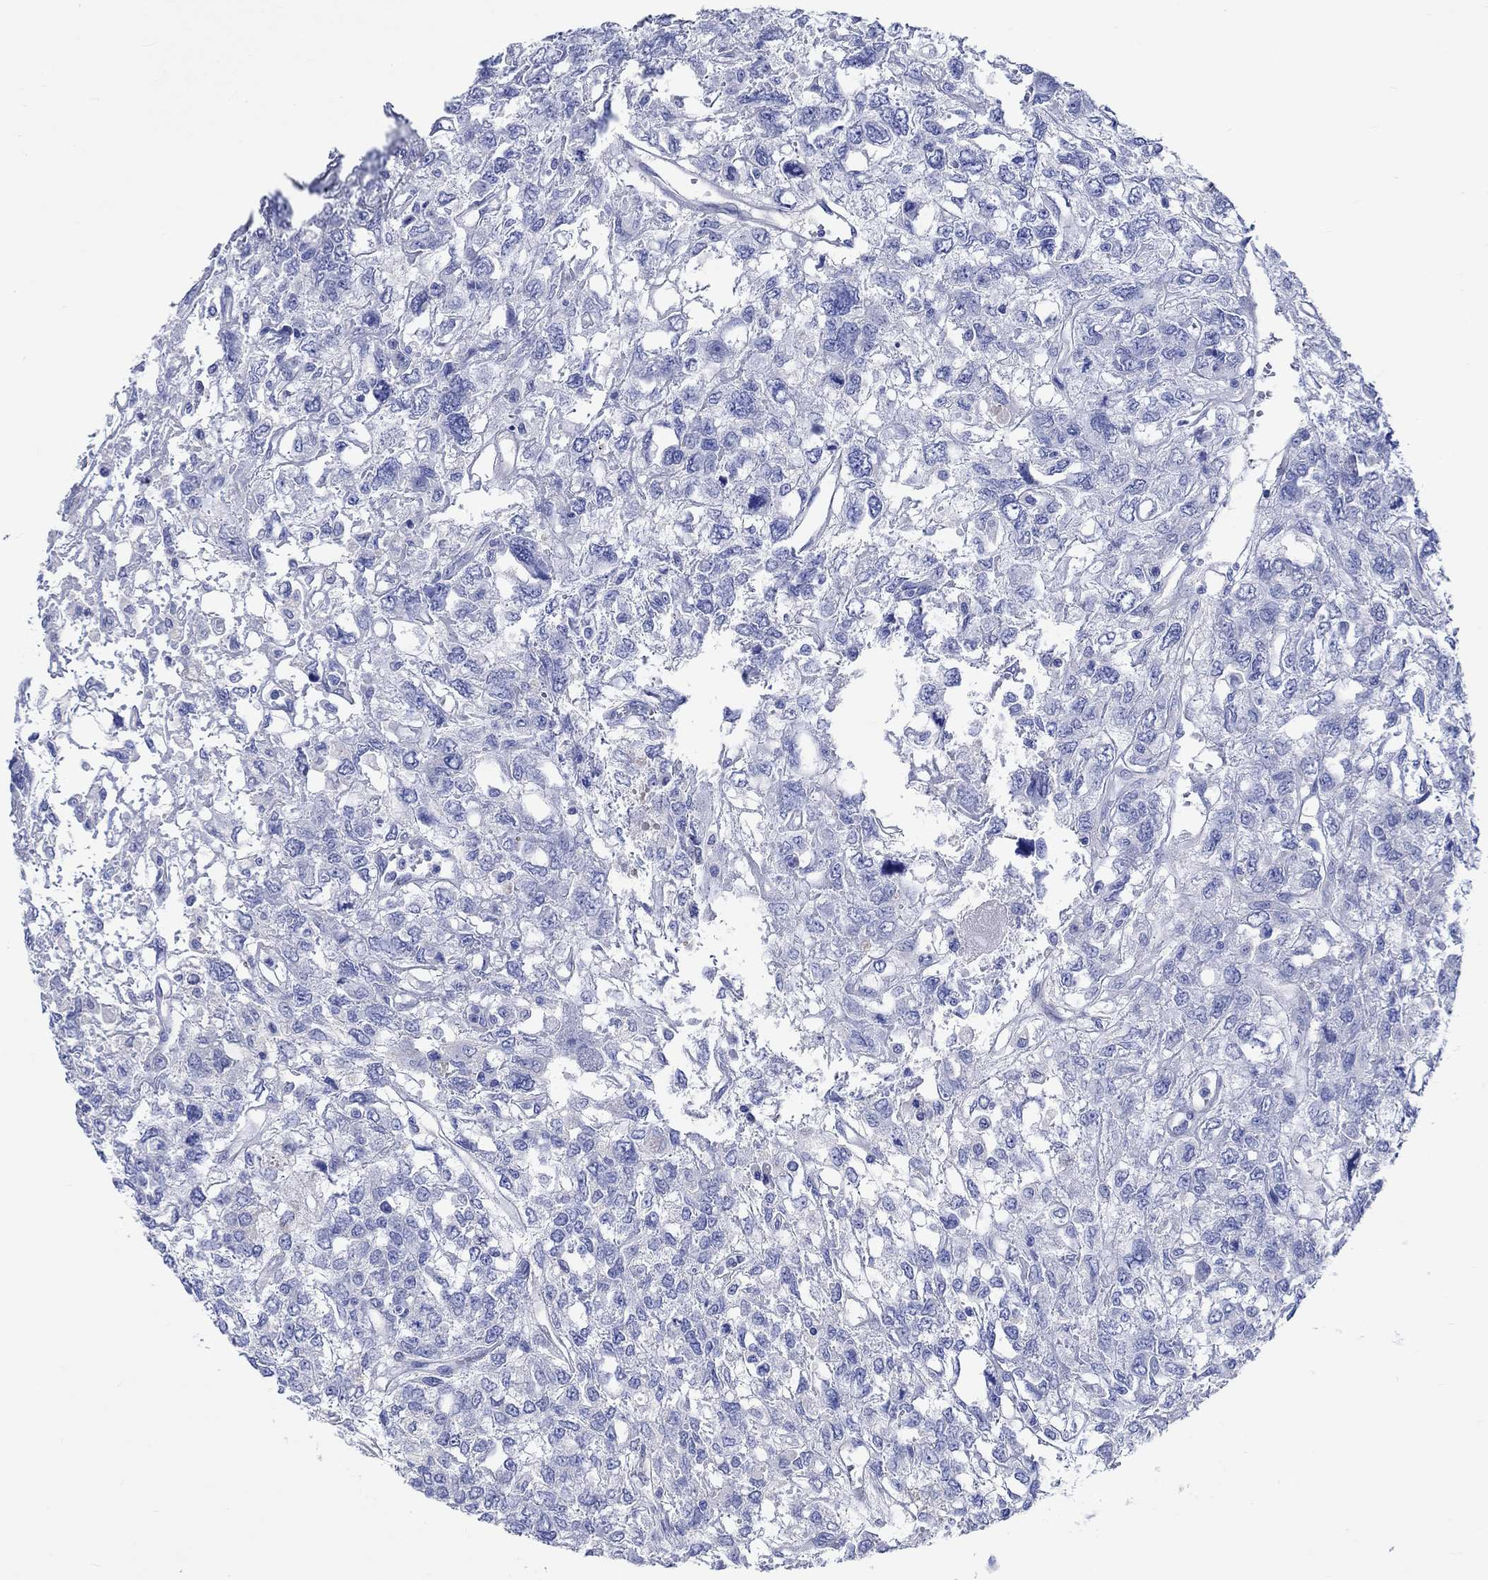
{"staining": {"intensity": "negative", "quantity": "none", "location": "none"}, "tissue": "testis cancer", "cell_type": "Tumor cells", "image_type": "cancer", "snomed": [{"axis": "morphology", "description": "Seminoma, NOS"}, {"axis": "topography", "description": "Testis"}], "caption": "Testis cancer was stained to show a protein in brown. There is no significant staining in tumor cells.", "gene": "SHISA4", "patient": {"sex": "male", "age": 52}}